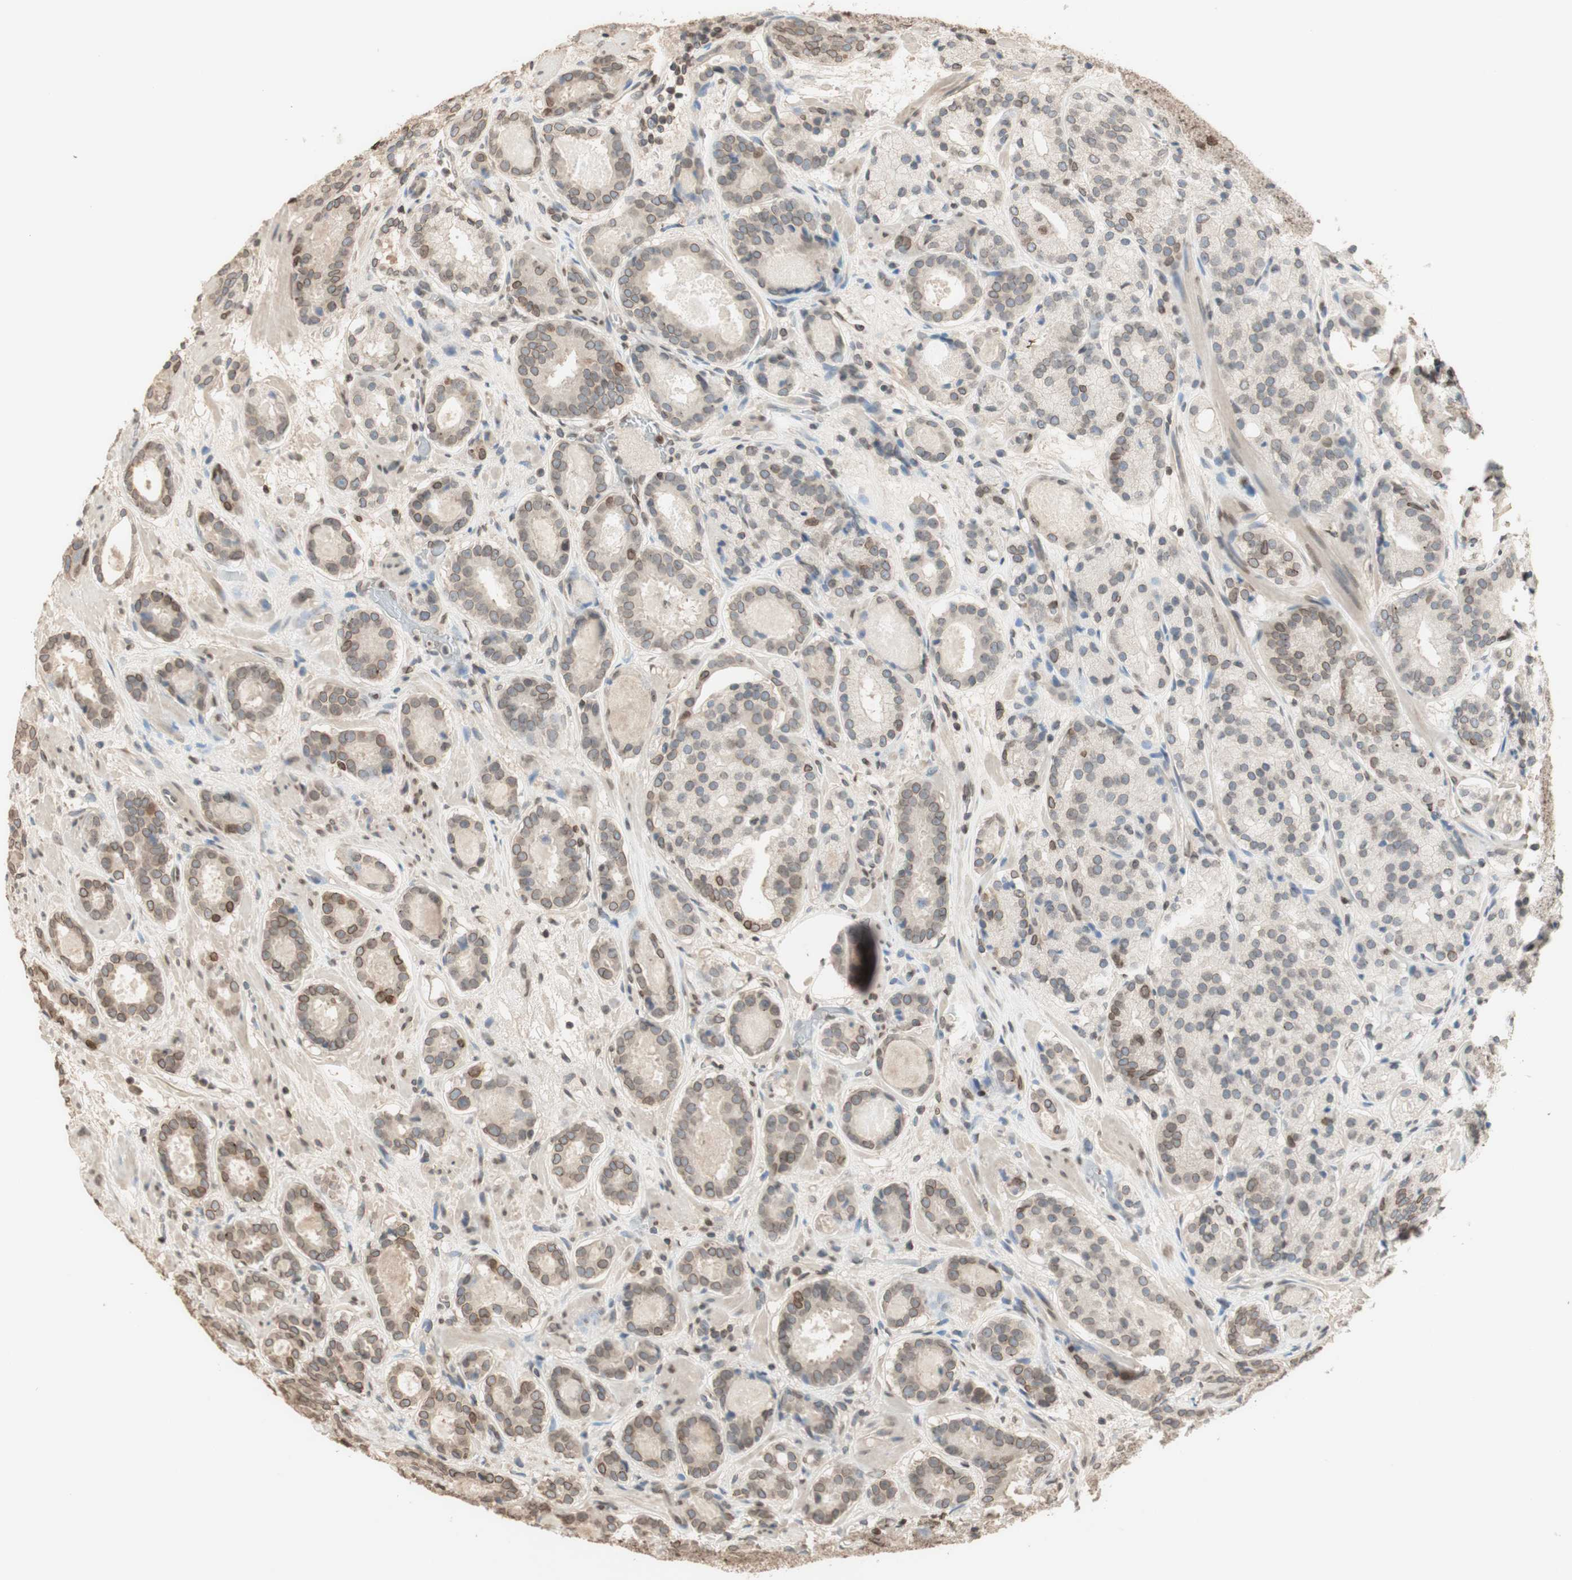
{"staining": {"intensity": "moderate", "quantity": "<25%", "location": "cytoplasmic/membranous,nuclear"}, "tissue": "prostate cancer", "cell_type": "Tumor cells", "image_type": "cancer", "snomed": [{"axis": "morphology", "description": "Adenocarcinoma, Low grade"}, {"axis": "topography", "description": "Prostate"}], "caption": "High-power microscopy captured an immunohistochemistry histopathology image of prostate cancer, revealing moderate cytoplasmic/membranous and nuclear positivity in about <25% of tumor cells. (DAB (3,3'-diaminobenzidine) = brown stain, brightfield microscopy at high magnification).", "gene": "TMPO", "patient": {"sex": "male", "age": 69}}